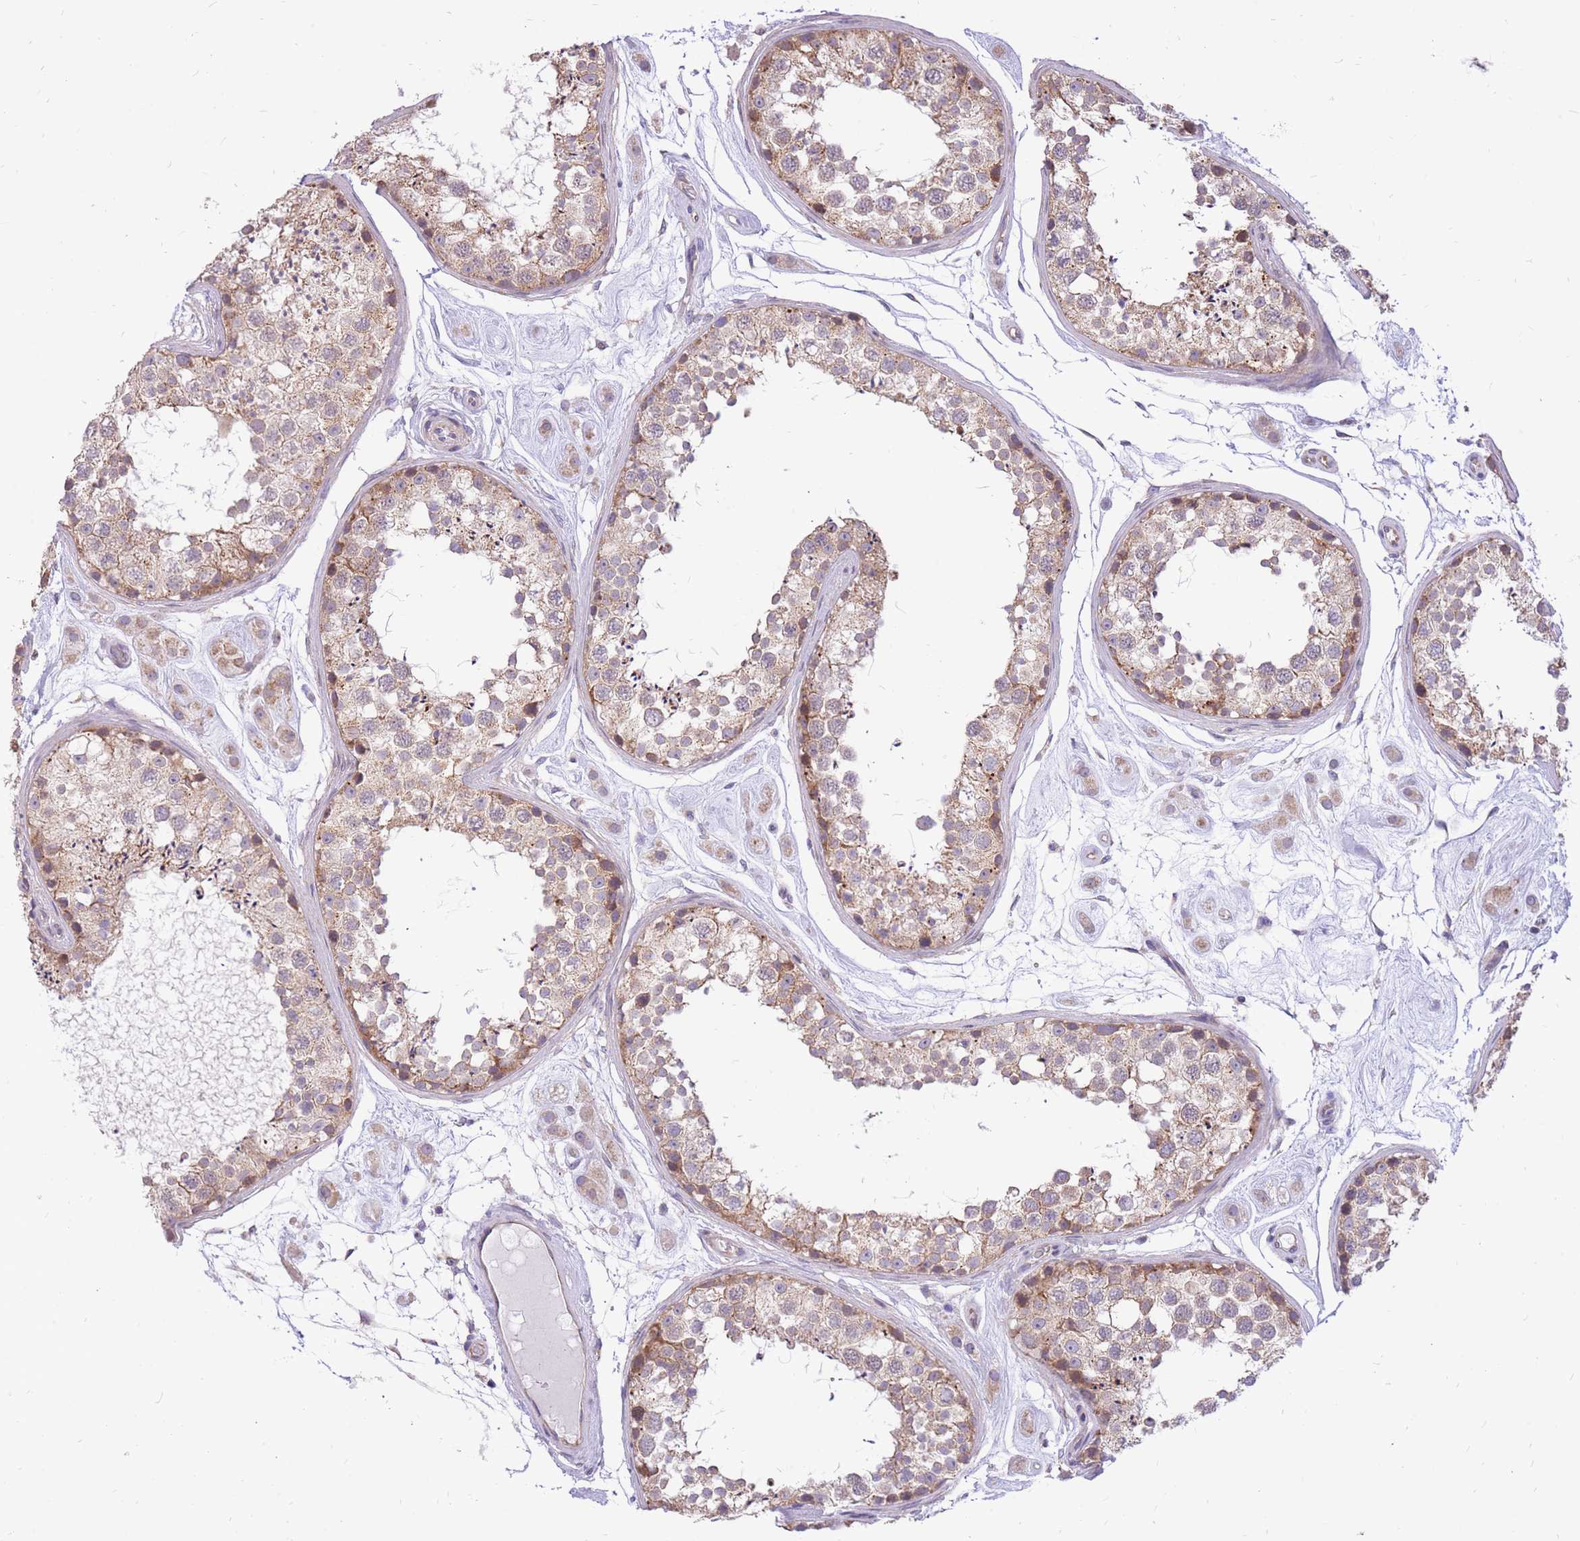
{"staining": {"intensity": "moderate", "quantity": "25%-75%", "location": "cytoplasmic/membranous"}, "tissue": "testis", "cell_type": "Cells in seminiferous ducts", "image_type": "normal", "snomed": [{"axis": "morphology", "description": "Normal tissue, NOS"}, {"axis": "topography", "description": "Testis"}], "caption": "Immunohistochemical staining of unremarkable testis exhibits moderate cytoplasmic/membranous protein expression in approximately 25%-75% of cells in seminiferous ducts. (DAB IHC with brightfield microscopy, high magnification).", "gene": "TOPAZ1", "patient": {"sex": "male", "age": 25}}